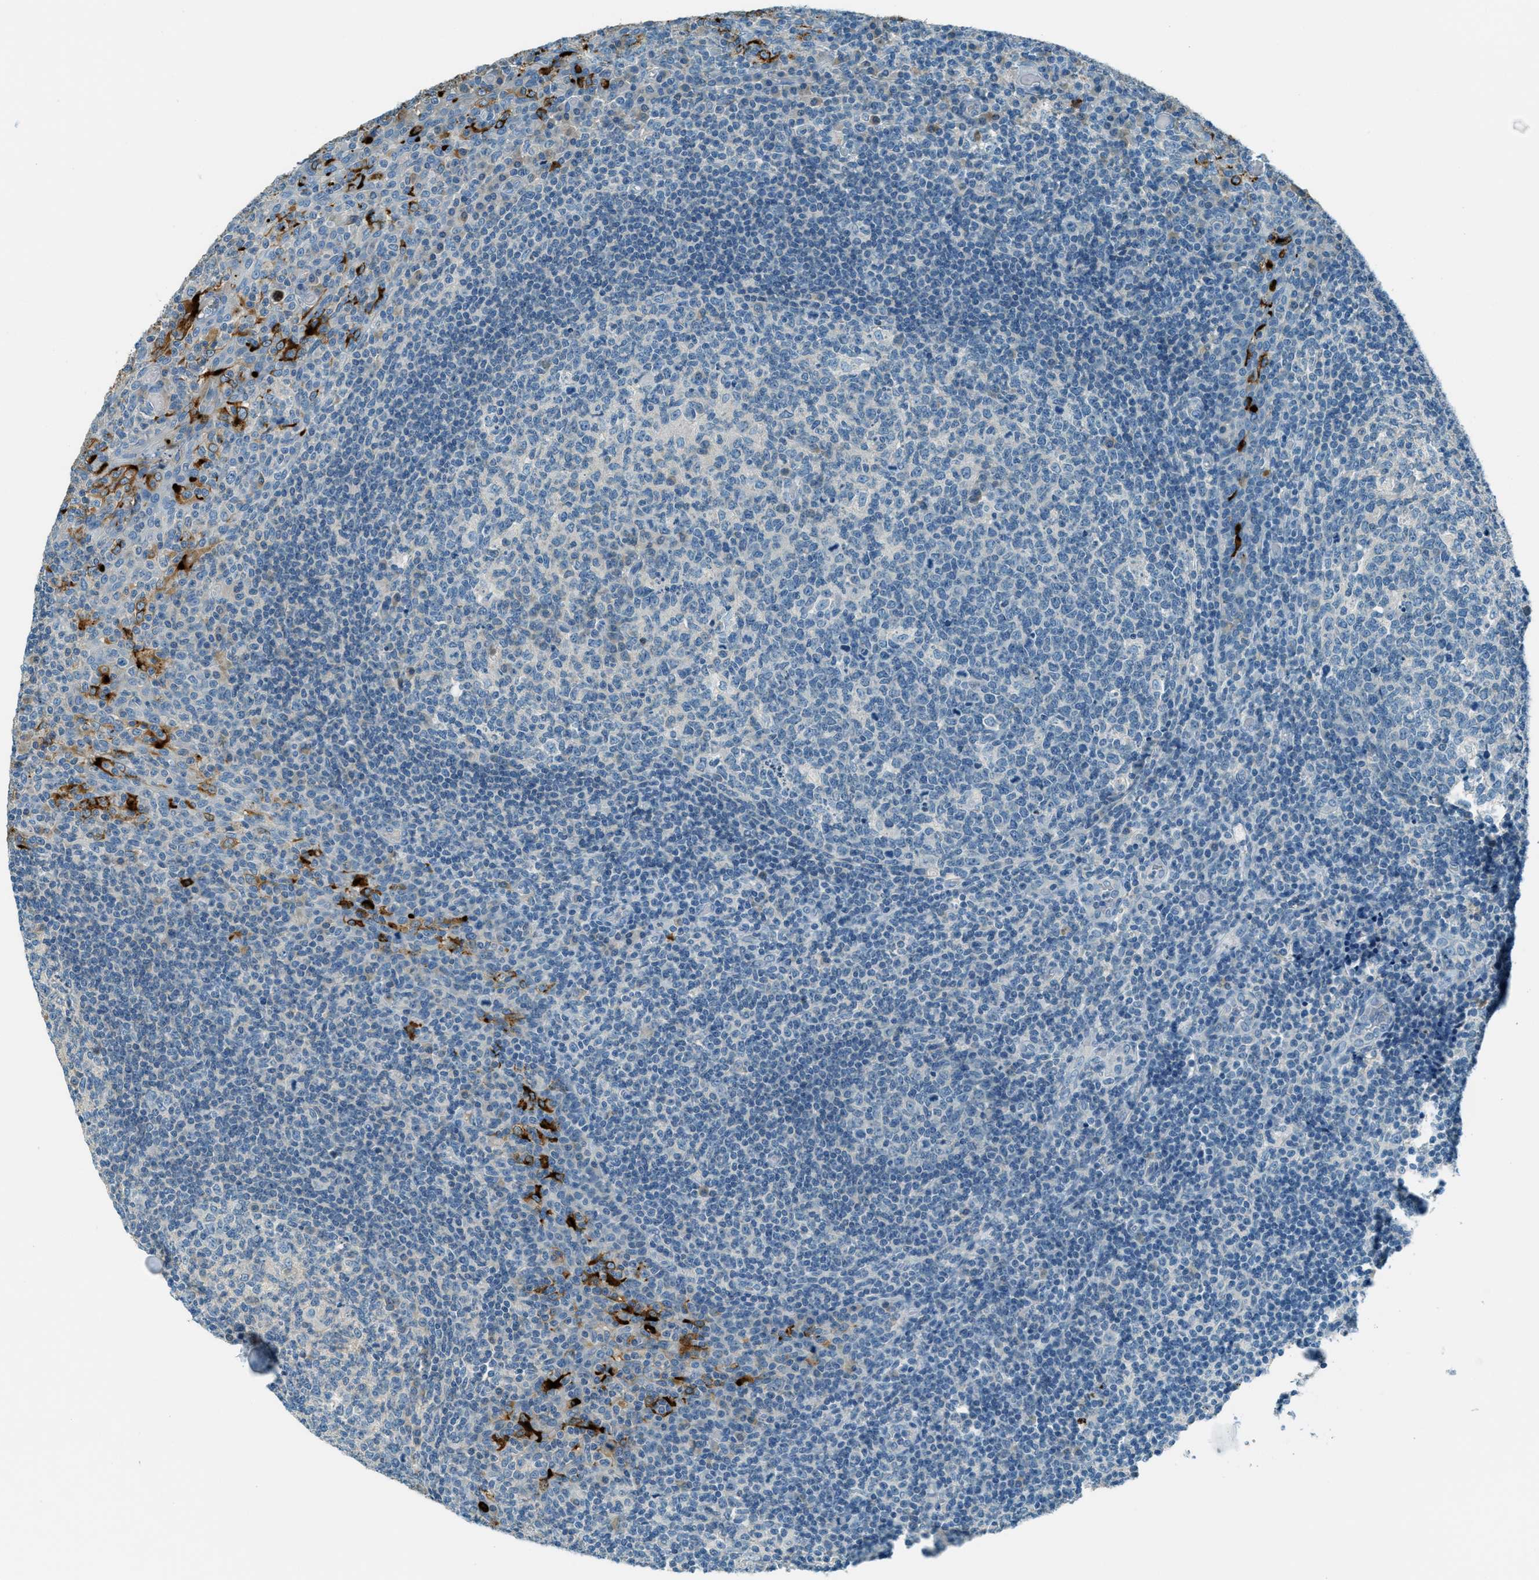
{"staining": {"intensity": "negative", "quantity": "none", "location": "none"}, "tissue": "tonsil", "cell_type": "Germinal center cells", "image_type": "normal", "snomed": [{"axis": "morphology", "description": "Normal tissue, NOS"}, {"axis": "topography", "description": "Tonsil"}], "caption": "The IHC histopathology image has no significant expression in germinal center cells of tonsil. (DAB (3,3'-diaminobenzidine) immunohistochemistry visualized using brightfield microscopy, high magnification).", "gene": "MSLN", "patient": {"sex": "female", "age": 19}}